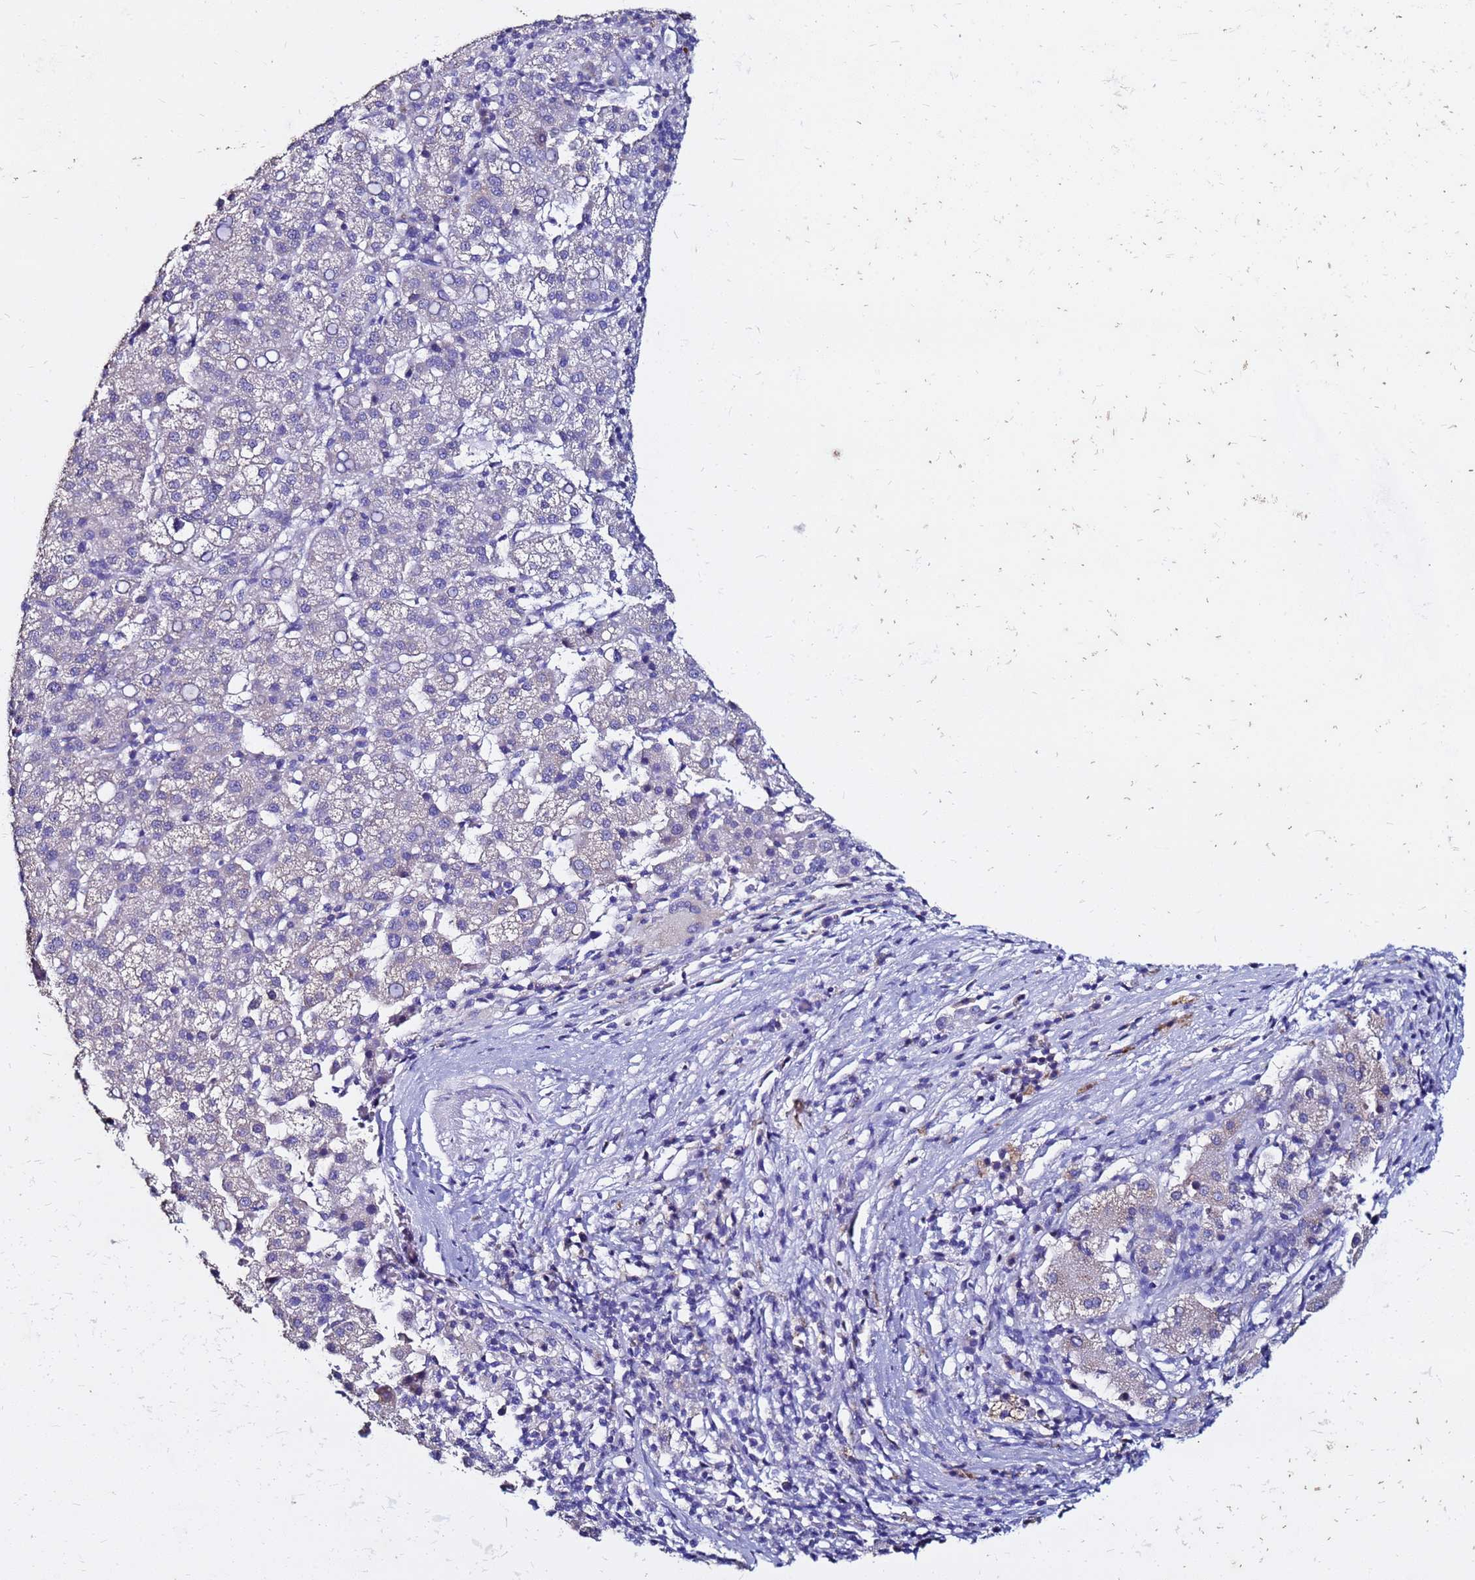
{"staining": {"intensity": "negative", "quantity": "none", "location": "none"}, "tissue": "liver cancer", "cell_type": "Tumor cells", "image_type": "cancer", "snomed": [{"axis": "morphology", "description": "Carcinoma, Hepatocellular, NOS"}, {"axis": "topography", "description": "Liver"}], "caption": "Liver cancer was stained to show a protein in brown. There is no significant positivity in tumor cells.", "gene": "FAM183A", "patient": {"sex": "female", "age": 58}}